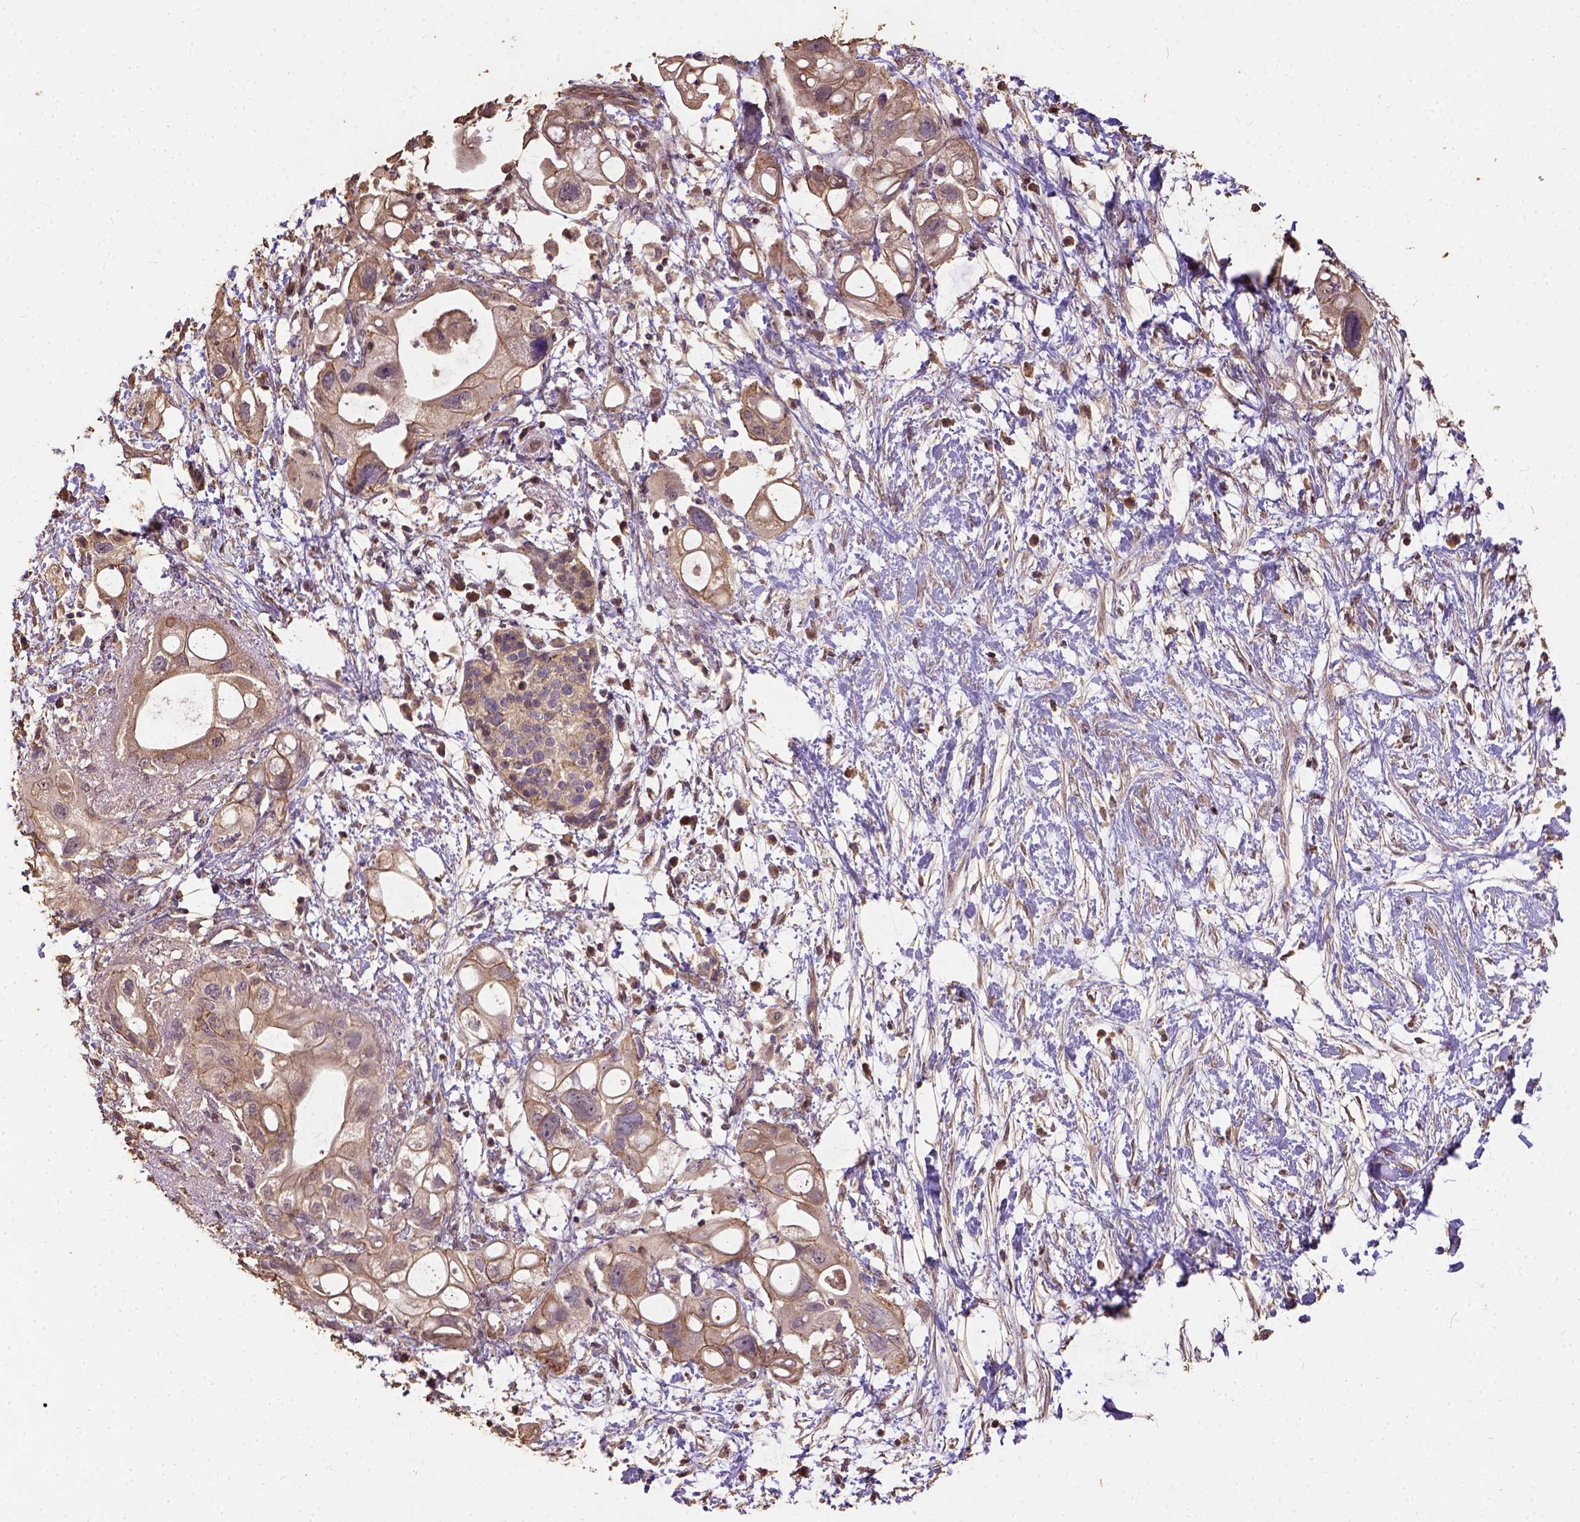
{"staining": {"intensity": "weak", "quantity": ">75%", "location": "cytoplasmic/membranous"}, "tissue": "pancreatic cancer", "cell_type": "Tumor cells", "image_type": "cancer", "snomed": [{"axis": "morphology", "description": "Adenocarcinoma, NOS"}, {"axis": "topography", "description": "Pancreas"}], "caption": "Human adenocarcinoma (pancreatic) stained with a protein marker displays weak staining in tumor cells.", "gene": "ATP1B3", "patient": {"sex": "female", "age": 72}}